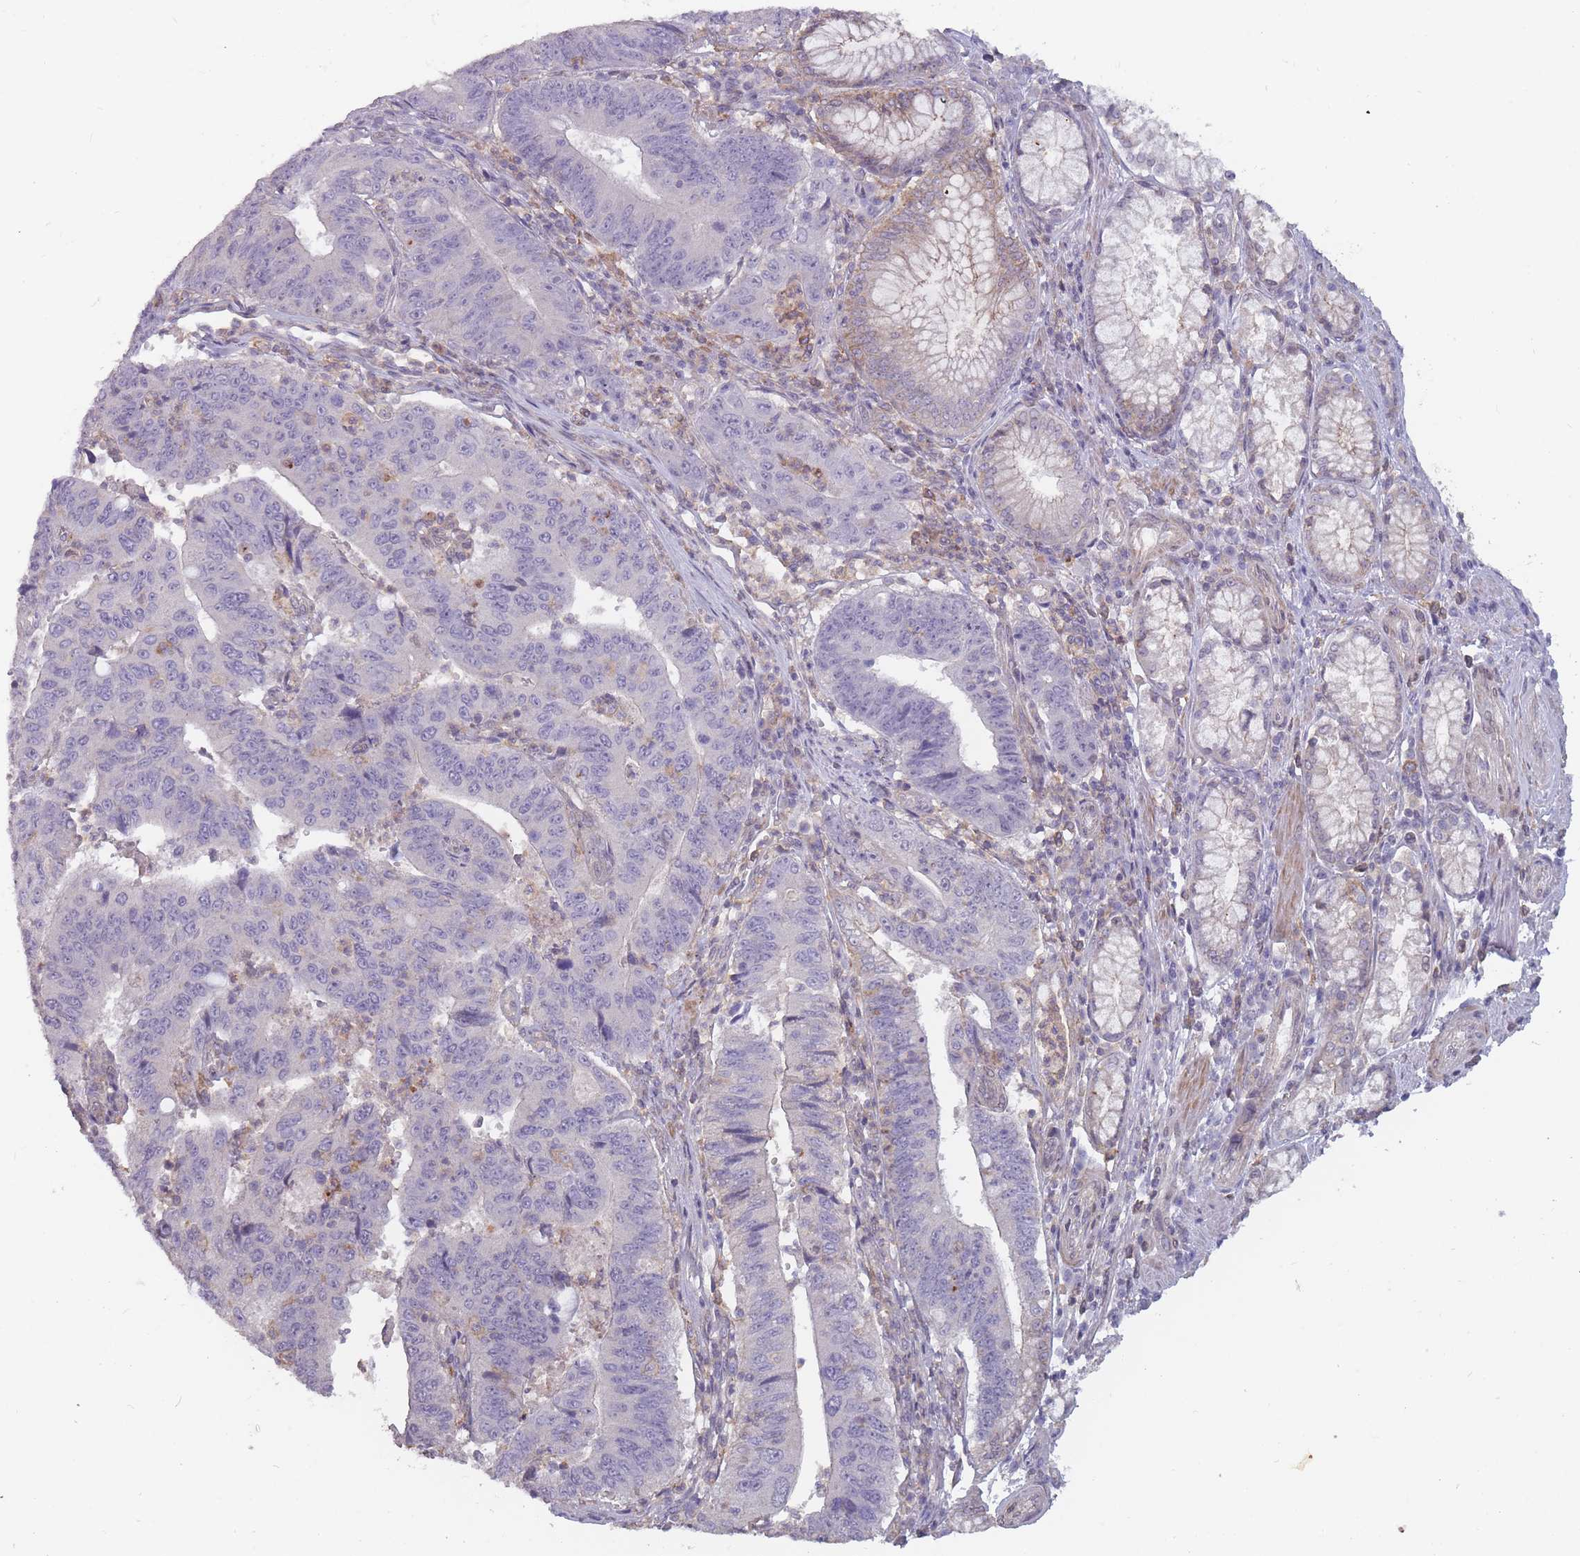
{"staining": {"intensity": "negative", "quantity": "none", "location": "none"}, "tissue": "stomach cancer", "cell_type": "Tumor cells", "image_type": "cancer", "snomed": [{"axis": "morphology", "description": "Adenocarcinoma, NOS"}, {"axis": "topography", "description": "Stomach"}], "caption": "Stomach cancer (adenocarcinoma) was stained to show a protein in brown. There is no significant staining in tumor cells.", "gene": "TET3", "patient": {"sex": "male", "age": 59}}